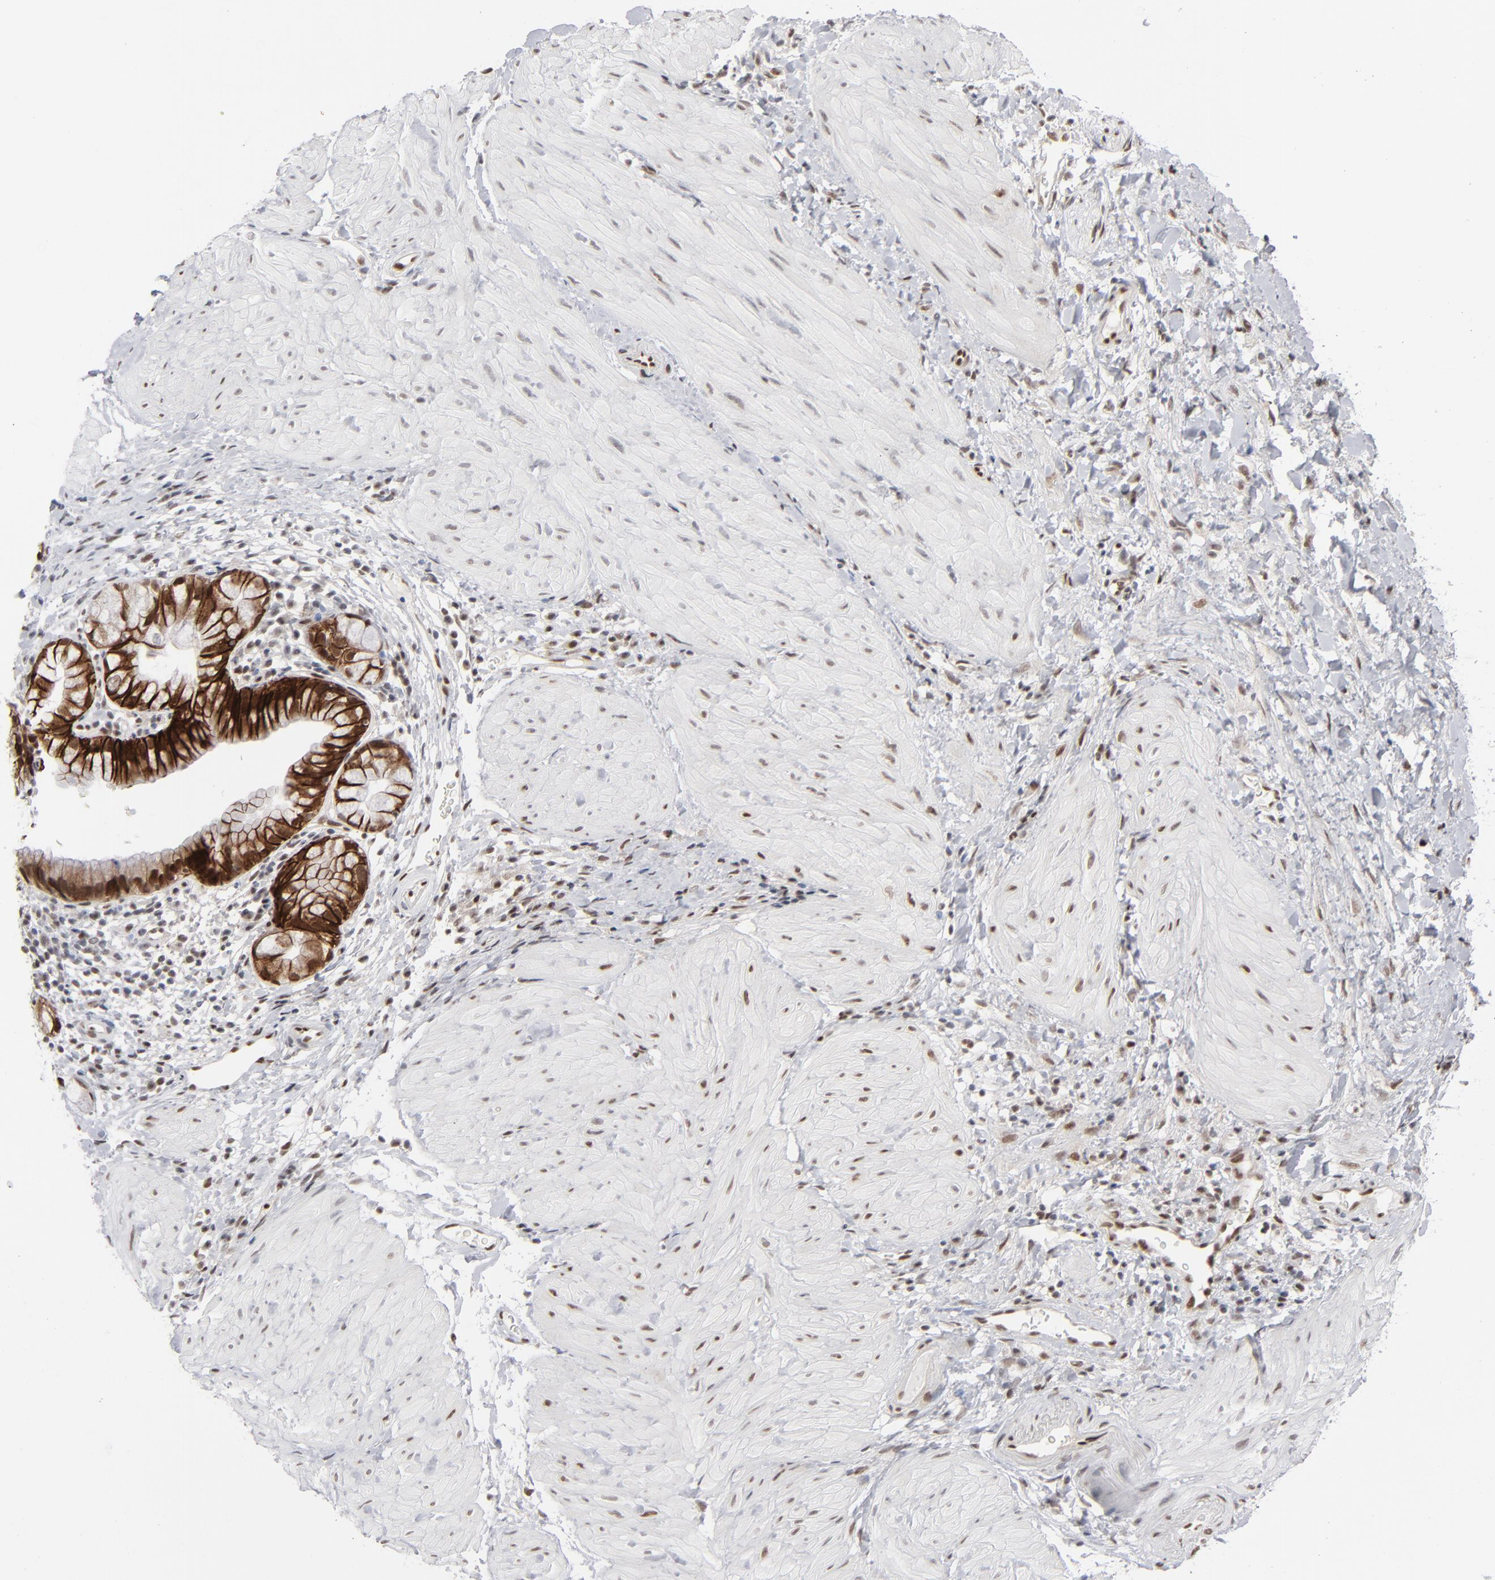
{"staining": {"intensity": "strong", "quantity": ">75%", "location": "cytoplasmic/membranous,nuclear"}, "tissue": "gallbladder", "cell_type": "Glandular cells", "image_type": "normal", "snomed": [{"axis": "morphology", "description": "Normal tissue, NOS"}, {"axis": "morphology", "description": "Inflammation, NOS"}, {"axis": "topography", "description": "Gallbladder"}], "caption": "DAB (3,3'-diaminobenzidine) immunohistochemical staining of benign gallbladder shows strong cytoplasmic/membranous,nuclear protein positivity in about >75% of glandular cells.", "gene": "IRF9", "patient": {"sex": "male", "age": 66}}